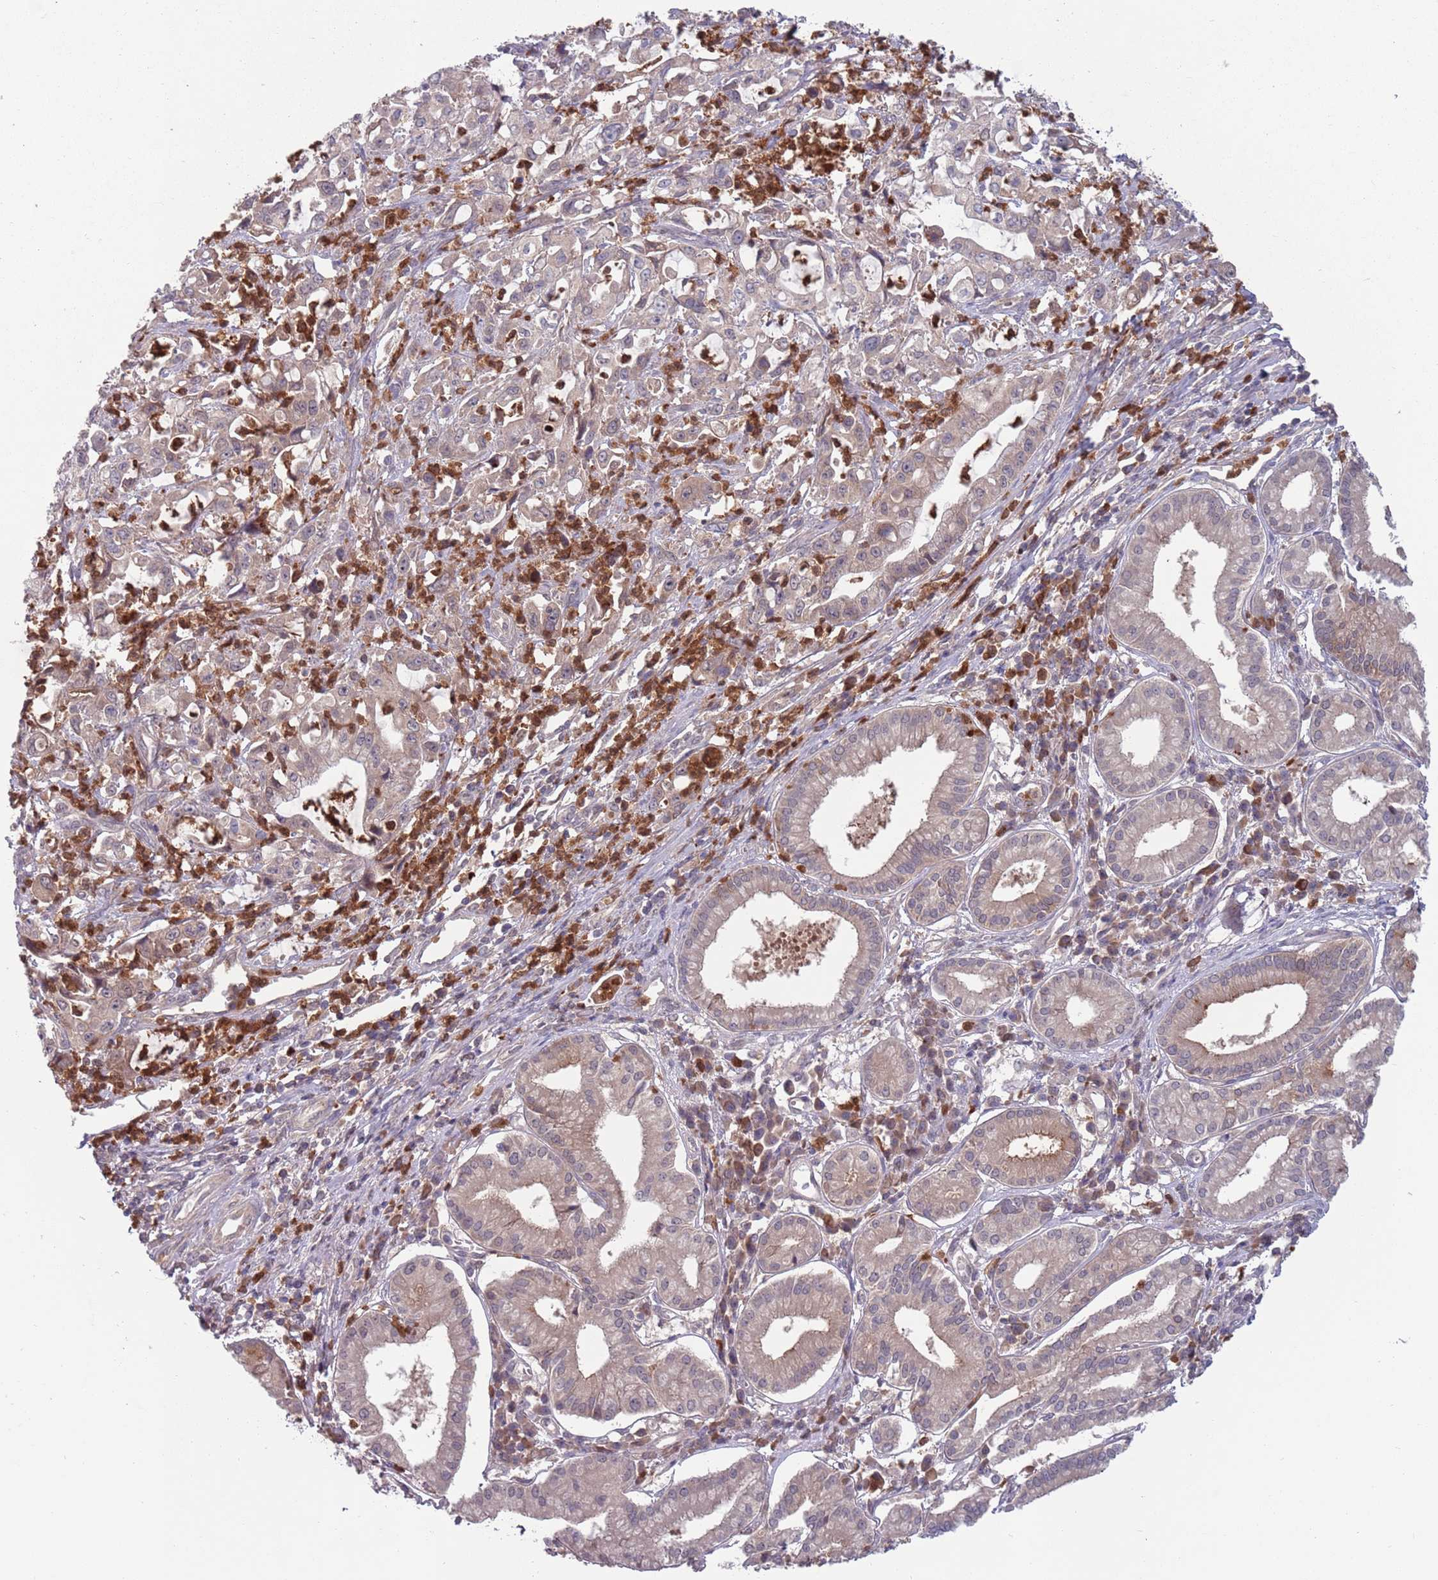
{"staining": {"intensity": "weak", "quantity": "<25%", "location": "cytoplasmic/membranous"}, "tissue": "pancreatic cancer", "cell_type": "Tumor cells", "image_type": "cancer", "snomed": [{"axis": "morphology", "description": "Adenocarcinoma, NOS"}, {"axis": "topography", "description": "Pancreas"}], "caption": "Tumor cells are negative for brown protein staining in pancreatic adenocarcinoma.", "gene": "TYW1", "patient": {"sex": "female", "age": 61}}